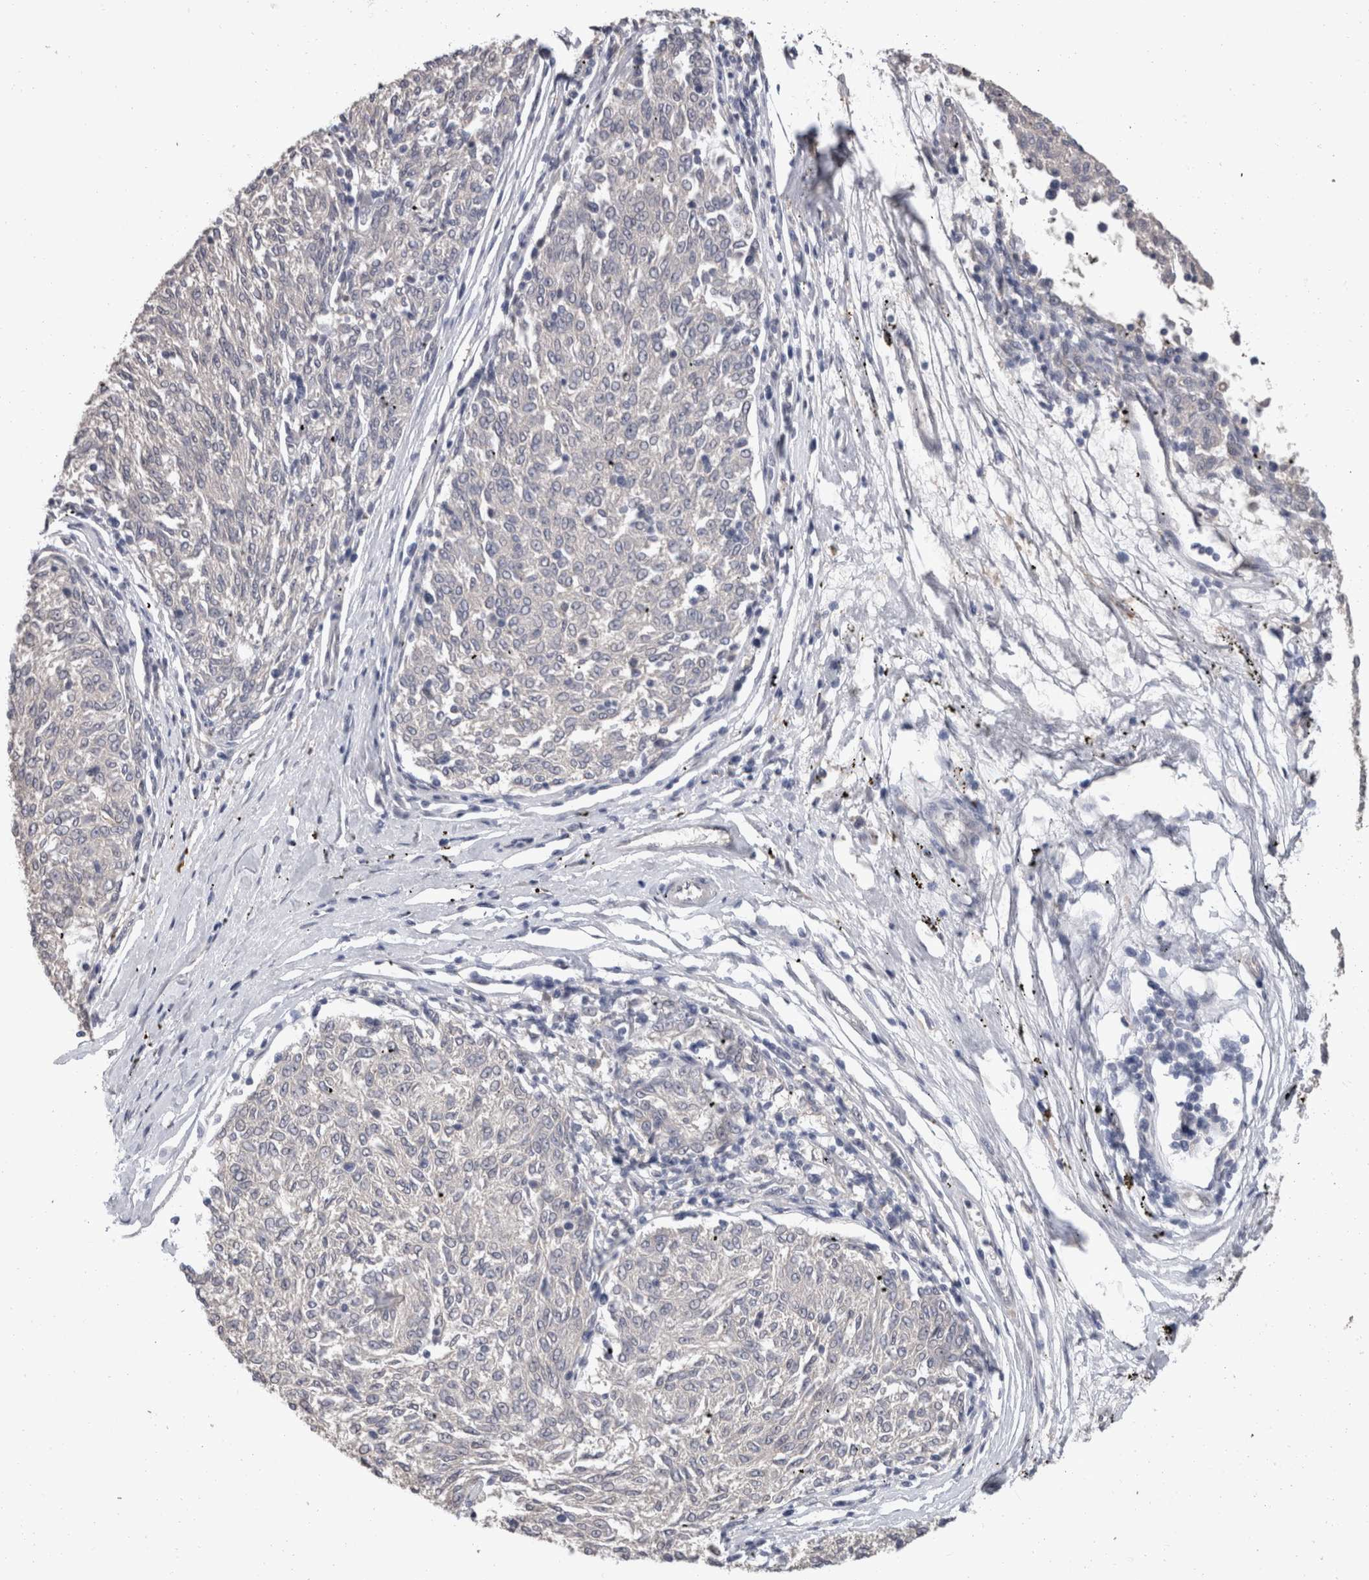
{"staining": {"intensity": "negative", "quantity": "none", "location": "none"}, "tissue": "melanoma", "cell_type": "Tumor cells", "image_type": "cancer", "snomed": [{"axis": "morphology", "description": "Malignant melanoma, NOS"}, {"axis": "topography", "description": "Skin"}], "caption": "Melanoma was stained to show a protein in brown. There is no significant expression in tumor cells.", "gene": "FHOD3", "patient": {"sex": "female", "age": 72}}